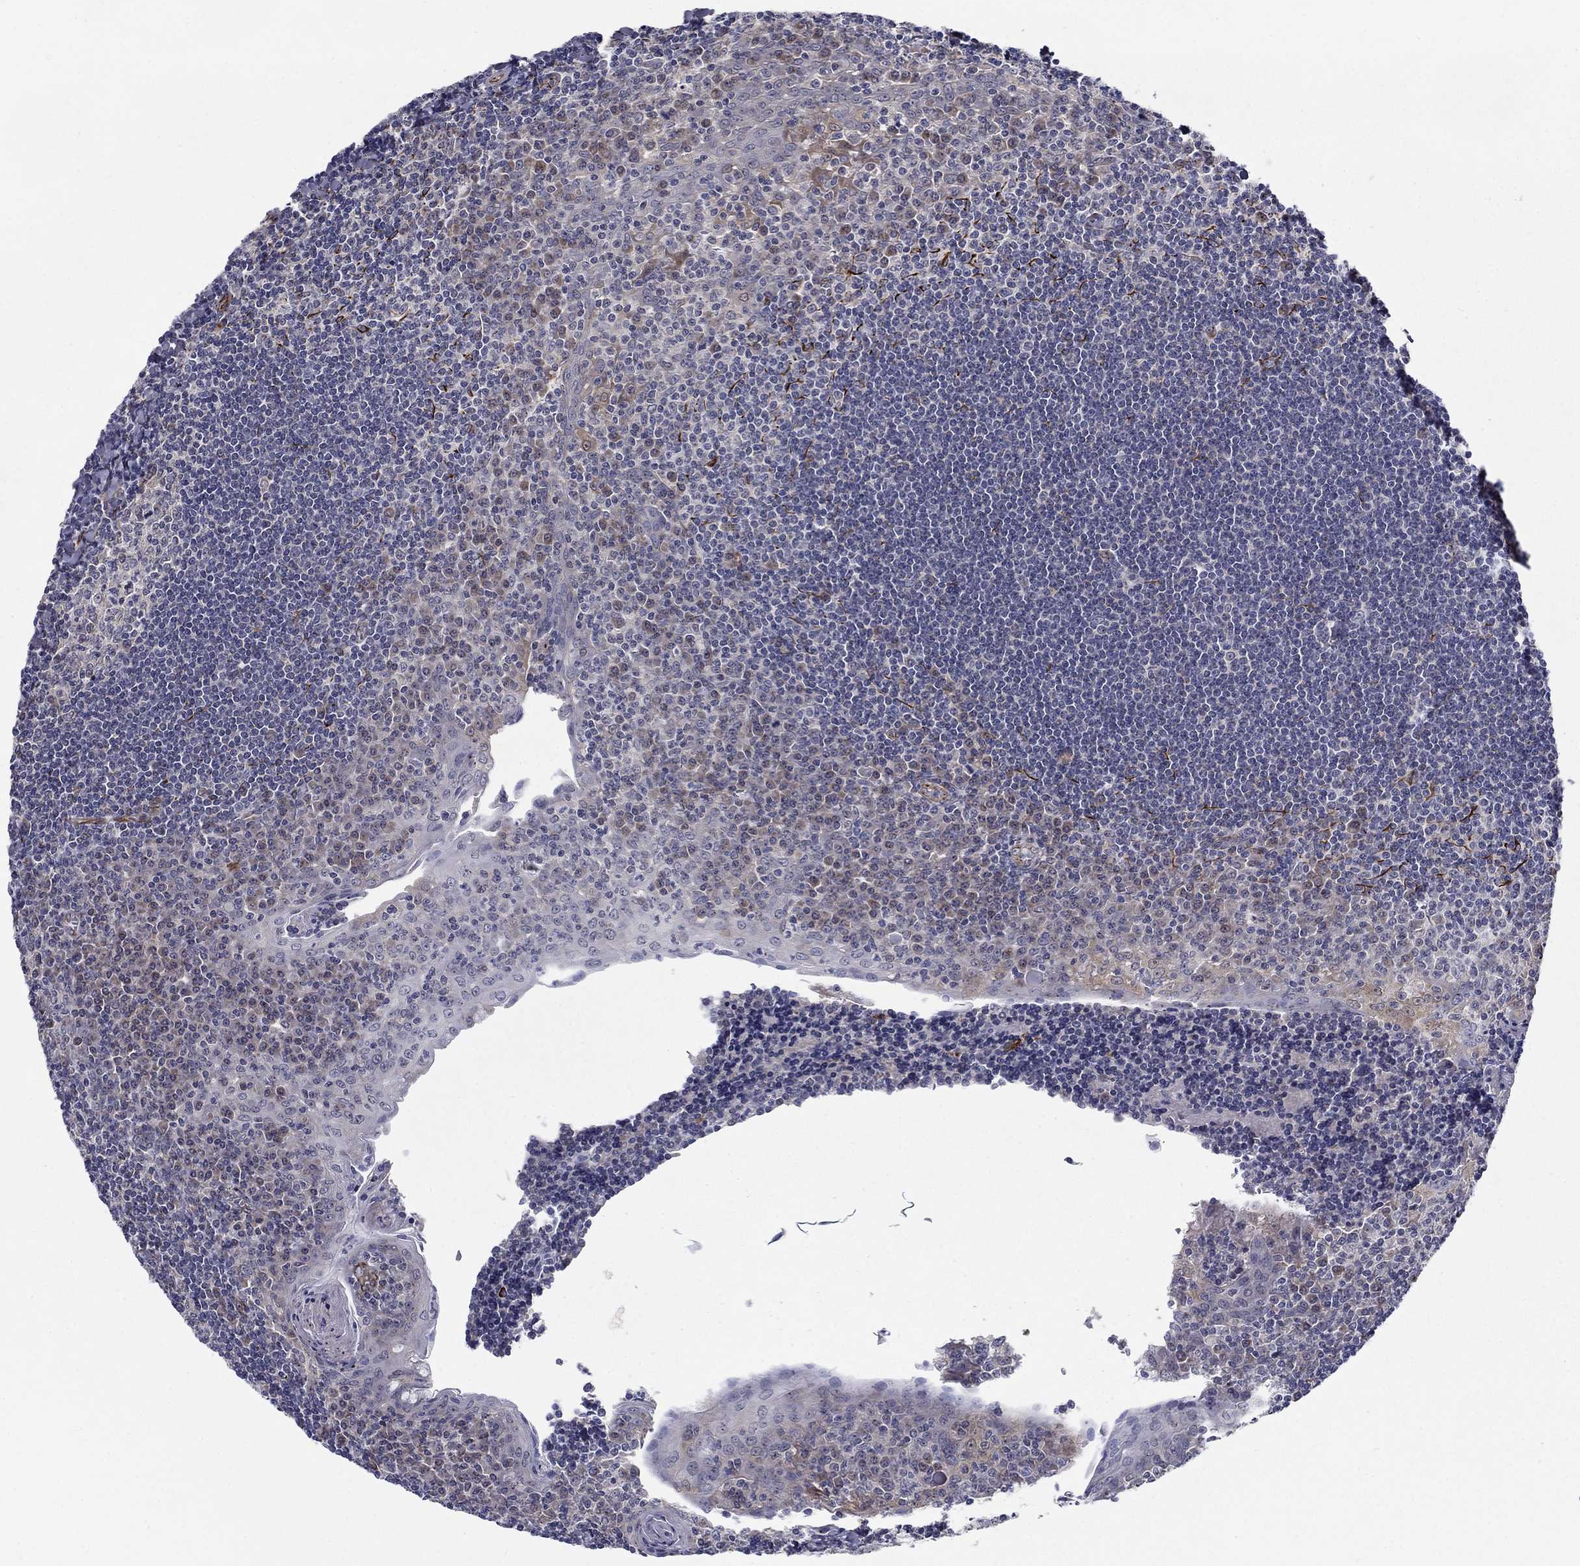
{"staining": {"intensity": "negative", "quantity": "none", "location": "none"}, "tissue": "tonsil", "cell_type": "Germinal center cells", "image_type": "normal", "snomed": [{"axis": "morphology", "description": "Normal tissue, NOS"}, {"axis": "topography", "description": "Tonsil"}], "caption": "Protein analysis of benign tonsil reveals no significant expression in germinal center cells.", "gene": "LACTB2", "patient": {"sex": "female", "age": 12}}